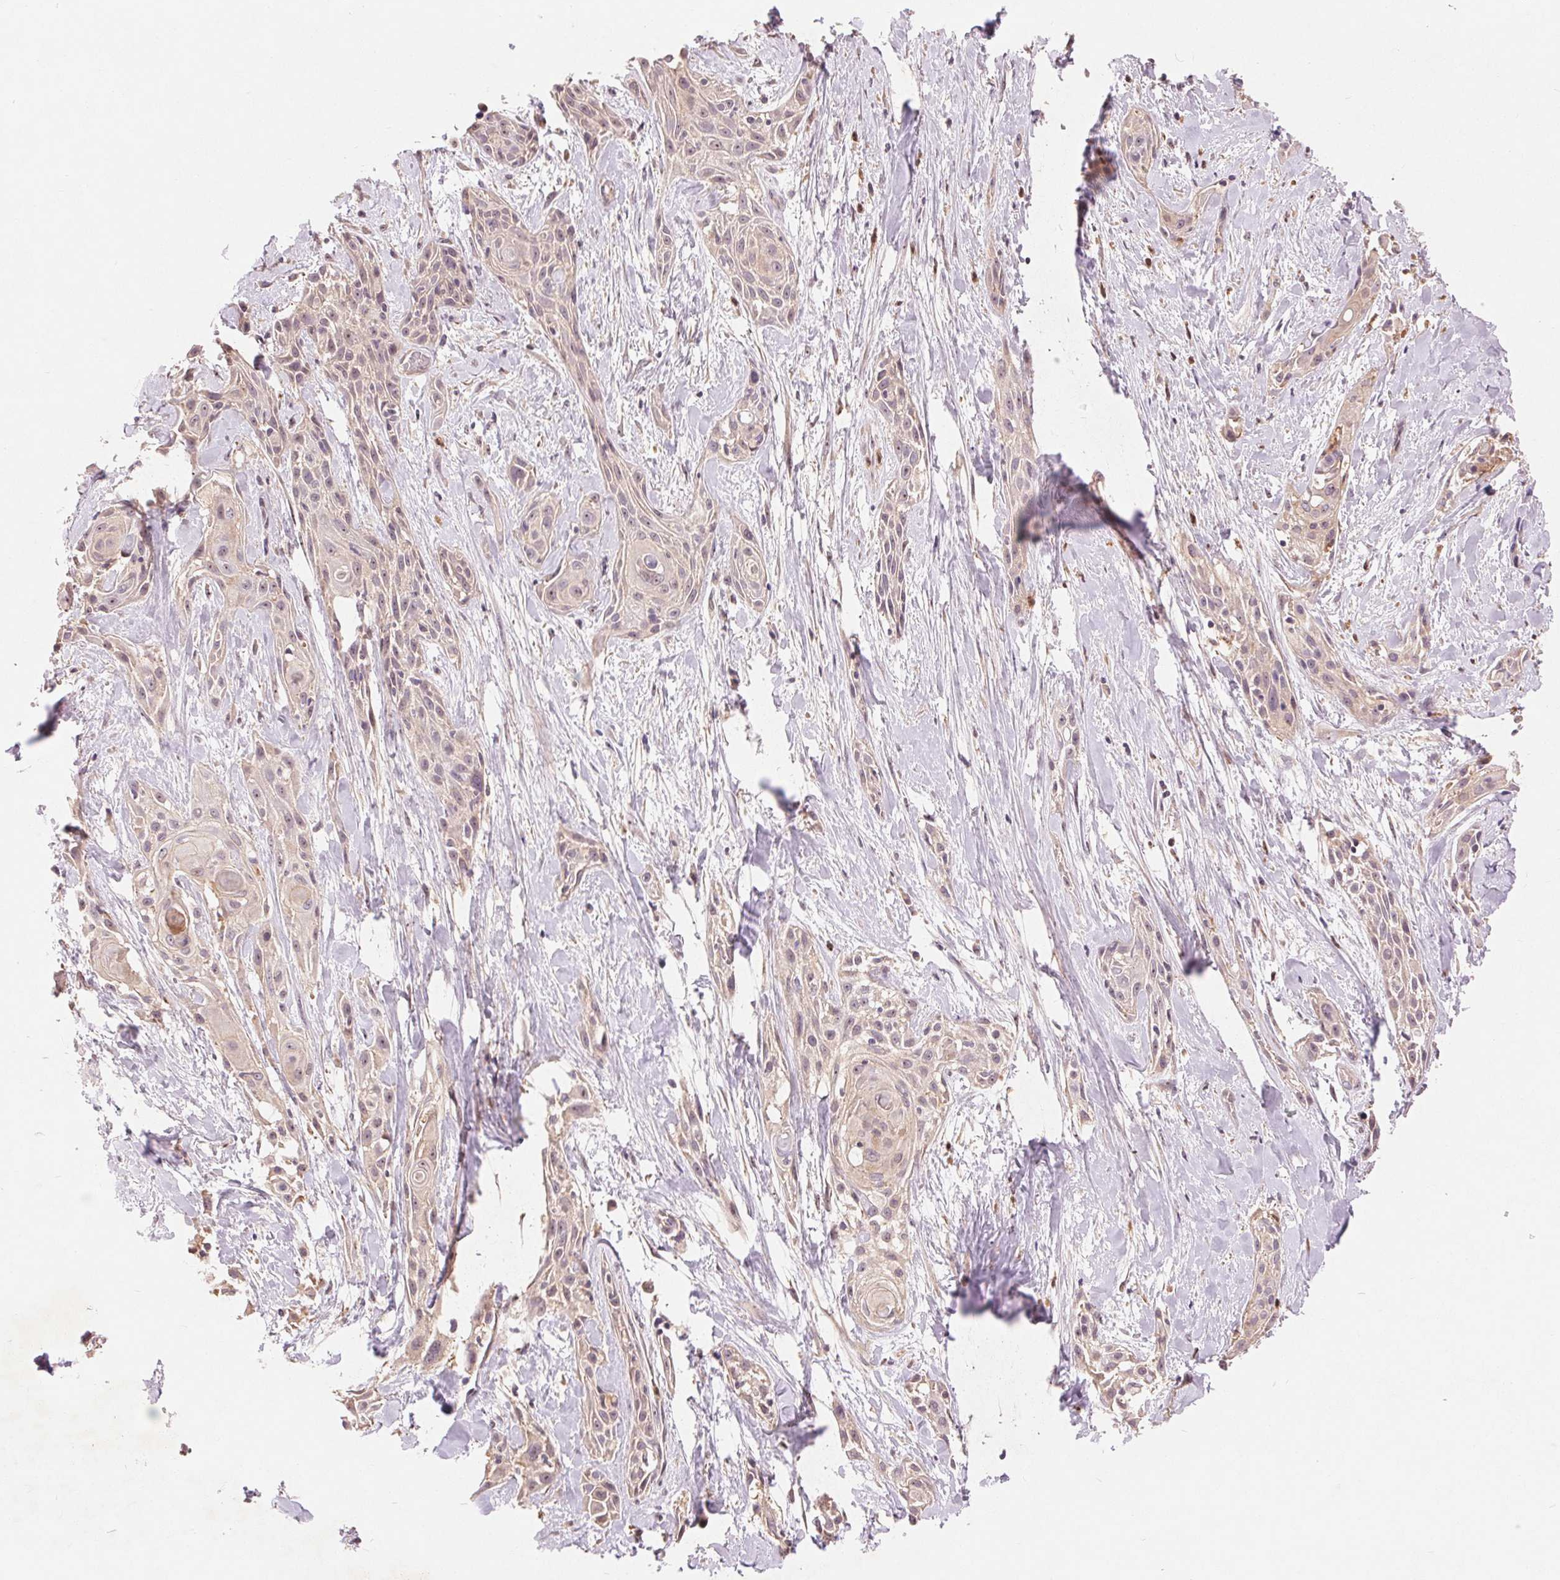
{"staining": {"intensity": "weak", "quantity": "25%-75%", "location": "nuclear"}, "tissue": "skin cancer", "cell_type": "Tumor cells", "image_type": "cancer", "snomed": [{"axis": "morphology", "description": "Squamous cell carcinoma, NOS"}, {"axis": "topography", "description": "Skin"}, {"axis": "topography", "description": "Anal"}], "caption": "Immunohistochemistry (IHC) micrograph of neoplastic tissue: human skin squamous cell carcinoma stained using IHC displays low levels of weak protein expression localized specifically in the nuclear of tumor cells, appearing as a nuclear brown color.", "gene": "RANBP3L", "patient": {"sex": "male", "age": 64}}